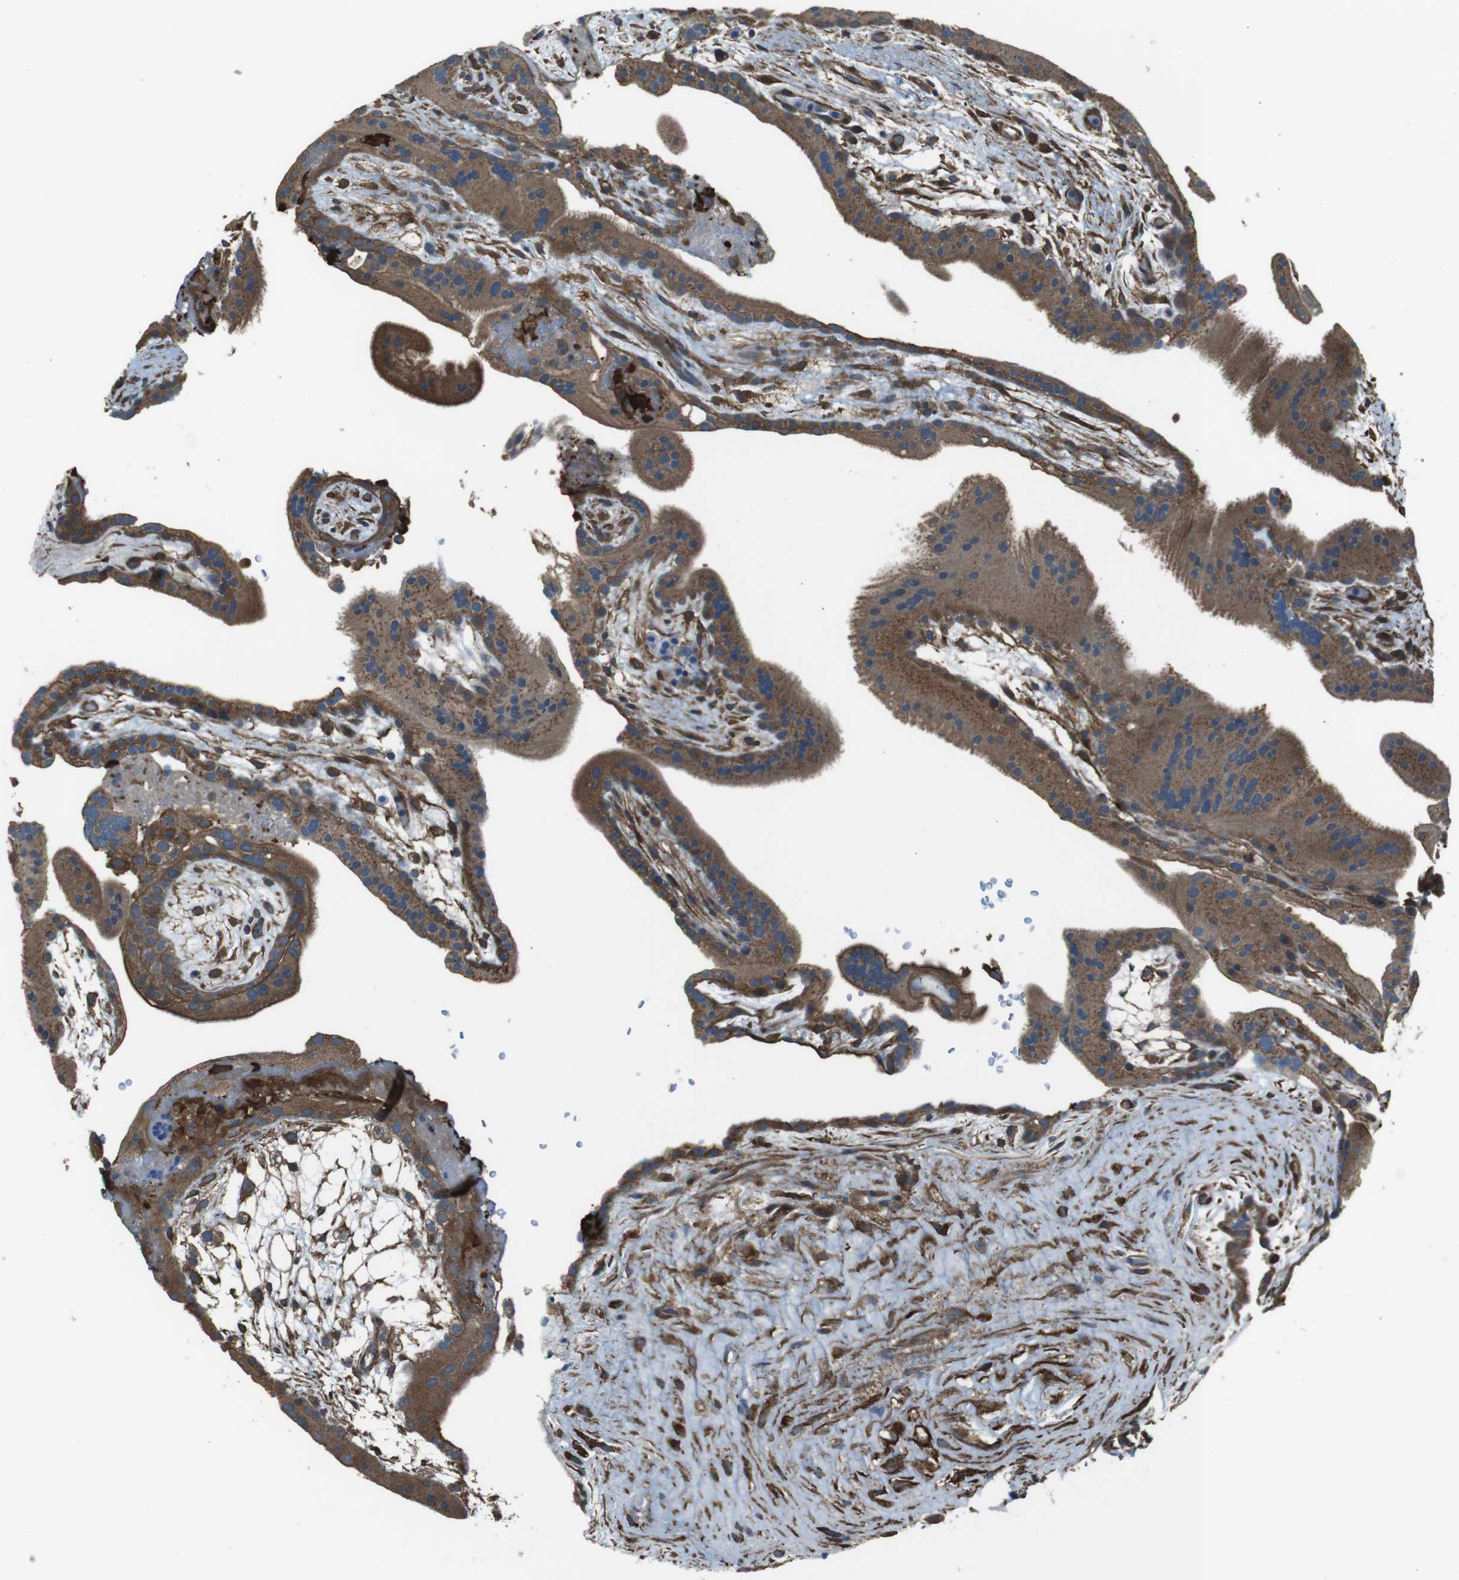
{"staining": {"intensity": "moderate", "quantity": ">75%", "location": "cytoplasmic/membranous"}, "tissue": "placenta", "cell_type": "Trophoblastic cells", "image_type": "normal", "snomed": [{"axis": "morphology", "description": "Normal tissue, NOS"}, {"axis": "topography", "description": "Placenta"}], "caption": "Trophoblastic cells show medium levels of moderate cytoplasmic/membranous staining in about >75% of cells in normal human placenta.", "gene": "SFT2D1", "patient": {"sex": "female", "age": 19}}